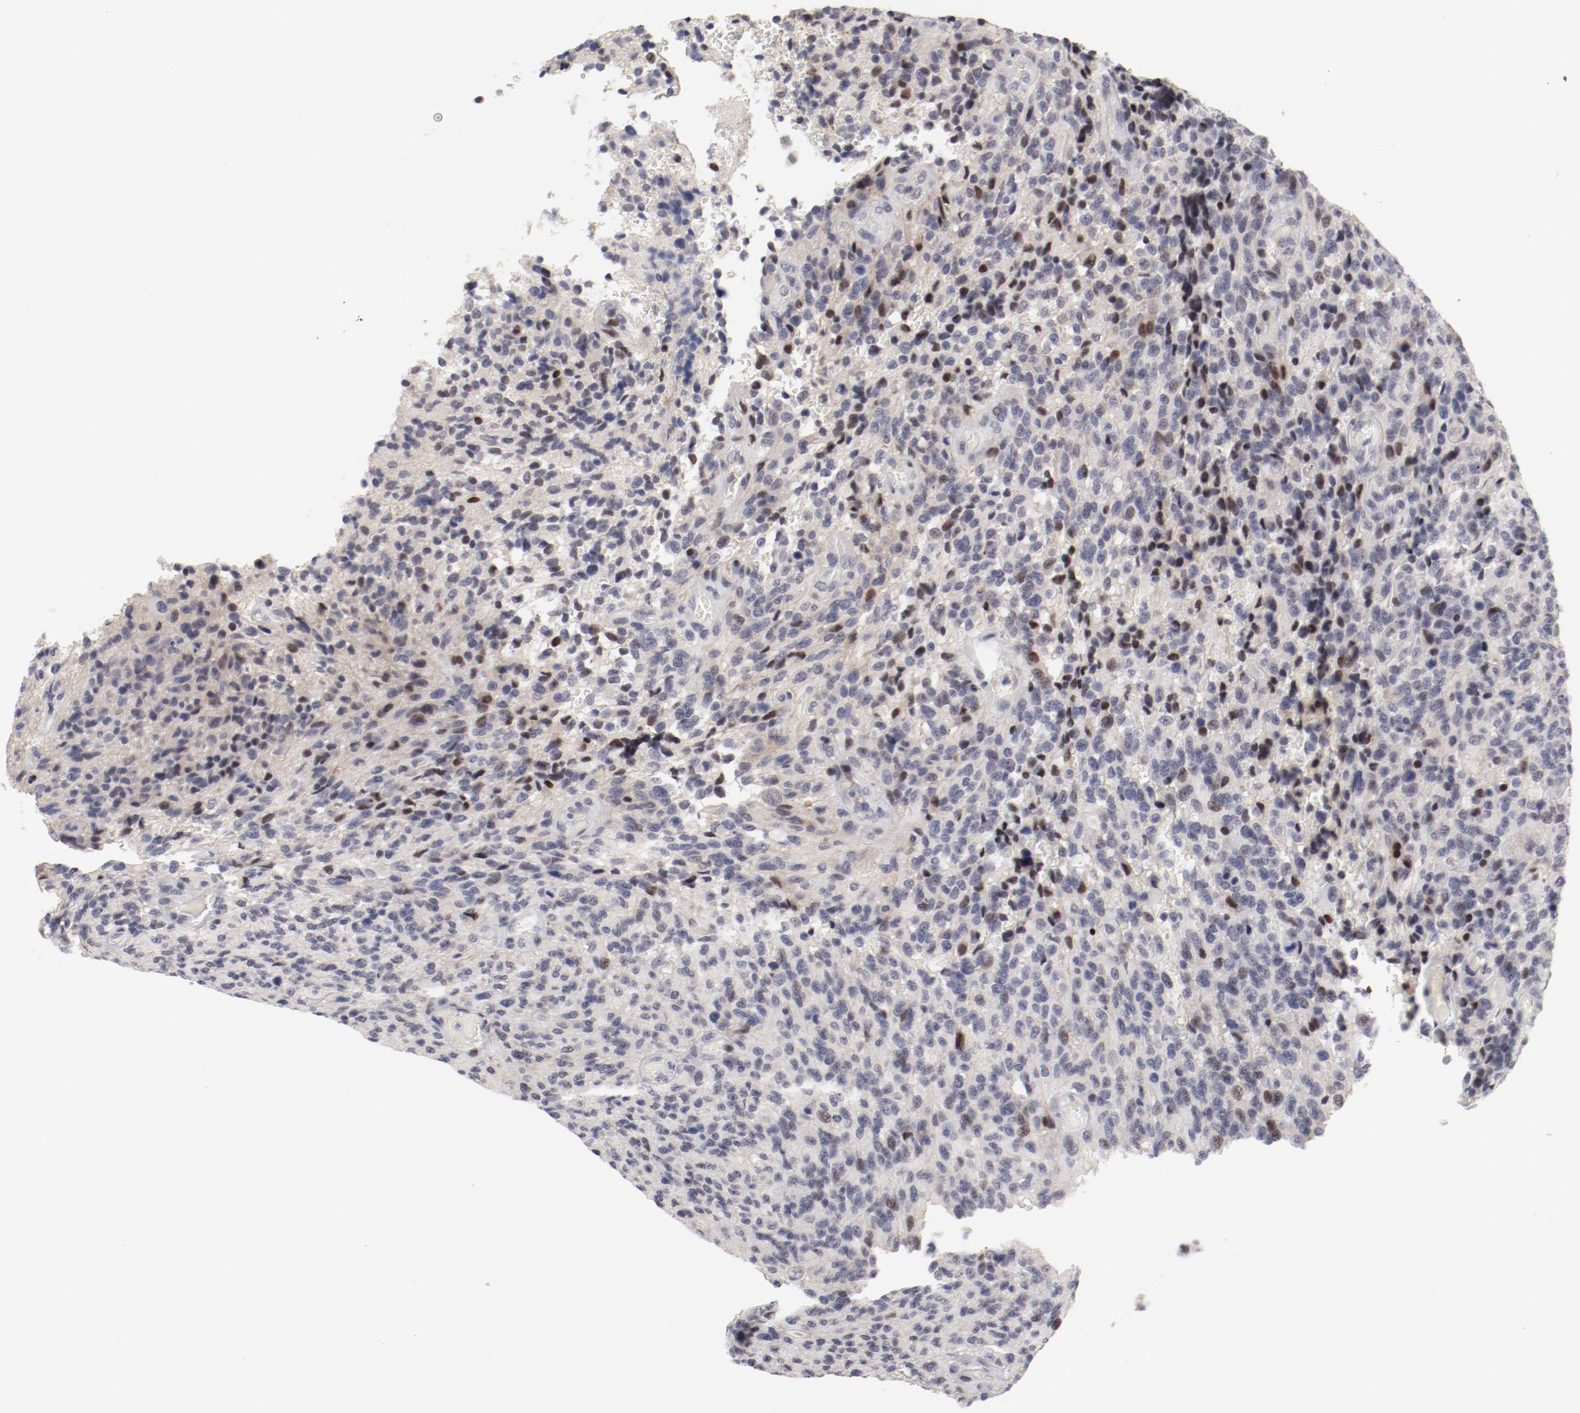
{"staining": {"intensity": "moderate", "quantity": "25%-75%", "location": "nuclear"}, "tissue": "glioma", "cell_type": "Tumor cells", "image_type": "cancer", "snomed": [{"axis": "morphology", "description": "Normal tissue, NOS"}, {"axis": "morphology", "description": "Glioma, malignant, High grade"}, {"axis": "topography", "description": "Cerebral cortex"}], "caption": "Glioma stained for a protein (brown) demonstrates moderate nuclear positive positivity in about 25%-75% of tumor cells.", "gene": "FSCB", "patient": {"sex": "male", "age": 56}}